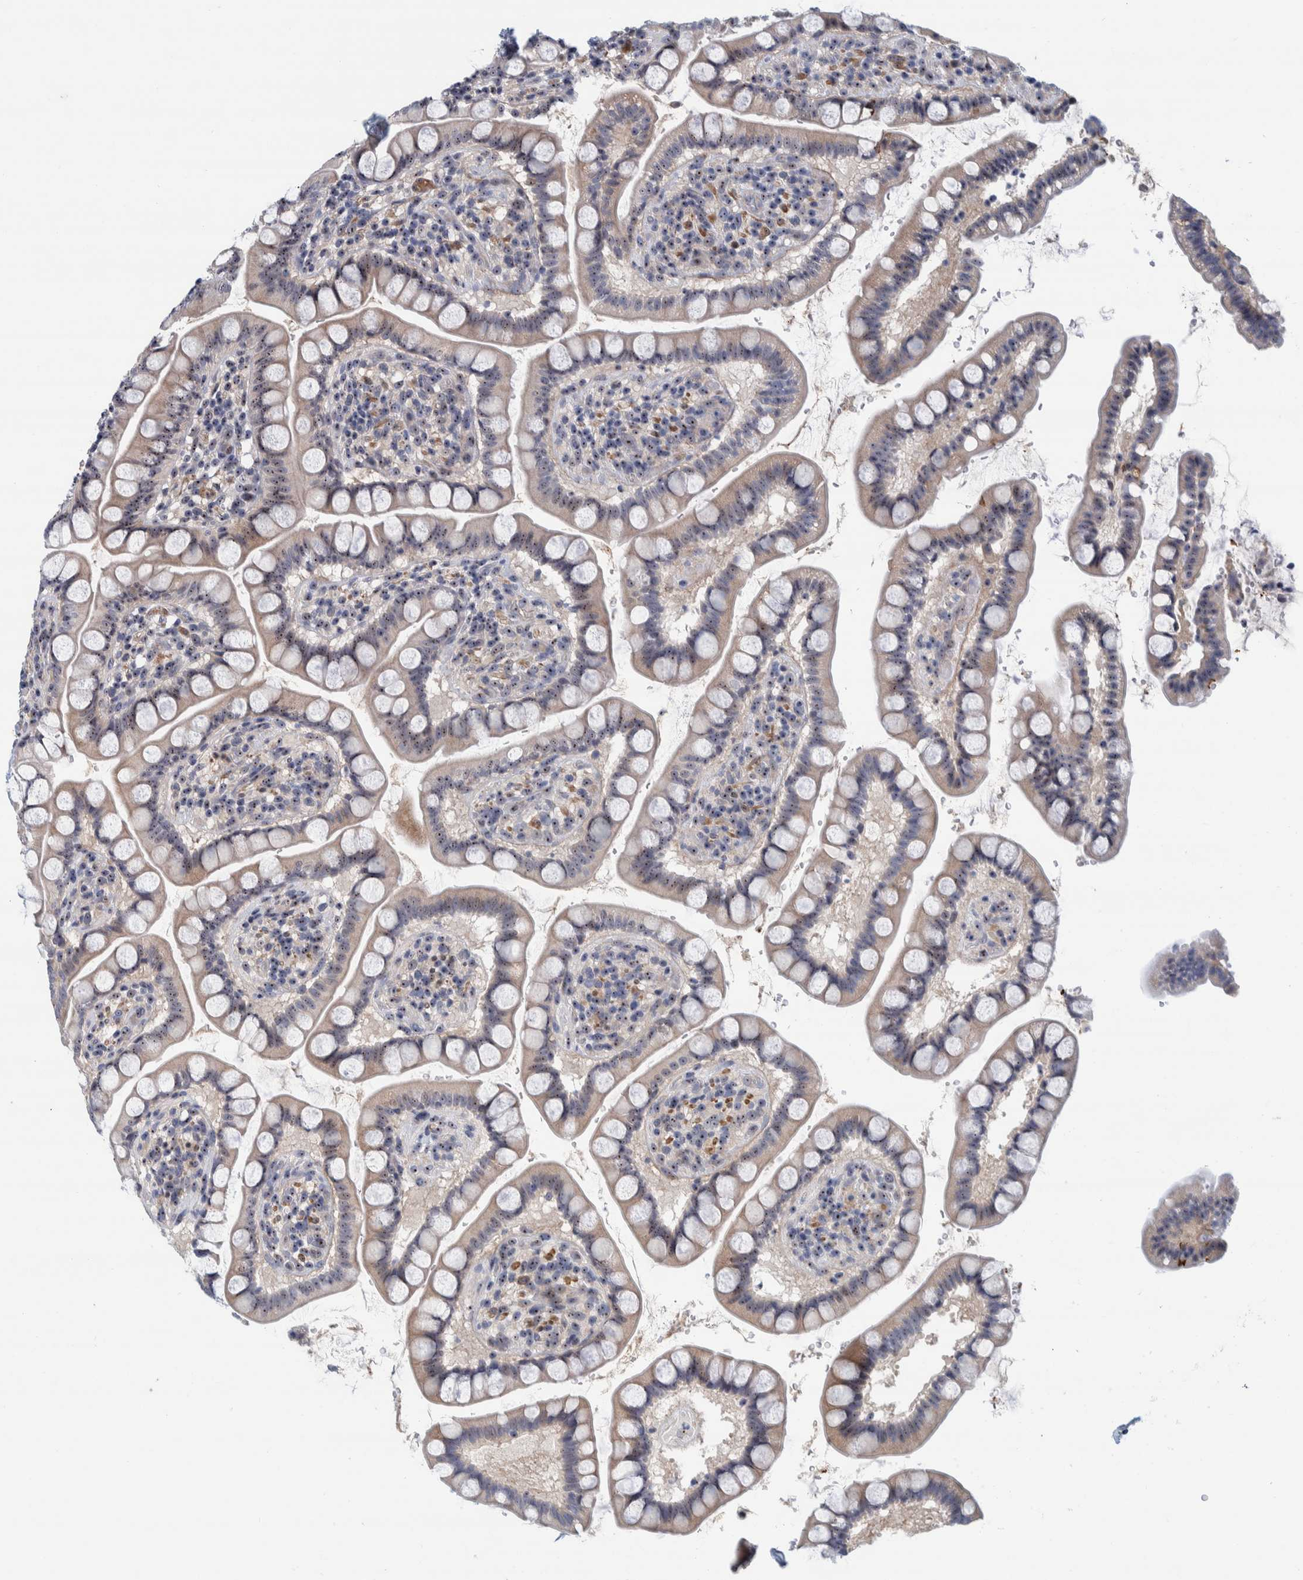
{"staining": {"intensity": "strong", "quantity": "<25%", "location": "cytoplasmic/membranous,nuclear"}, "tissue": "small intestine", "cell_type": "Glandular cells", "image_type": "normal", "snomed": [{"axis": "morphology", "description": "Normal tissue, NOS"}, {"axis": "topography", "description": "Small intestine"}], "caption": "Immunohistochemical staining of unremarkable small intestine shows strong cytoplasmic/membranous,nuclear protein positivity in approximately <25% of glandular cells.", "gene": "NOL11", "patient": {"sex": "female", "age": 84}}